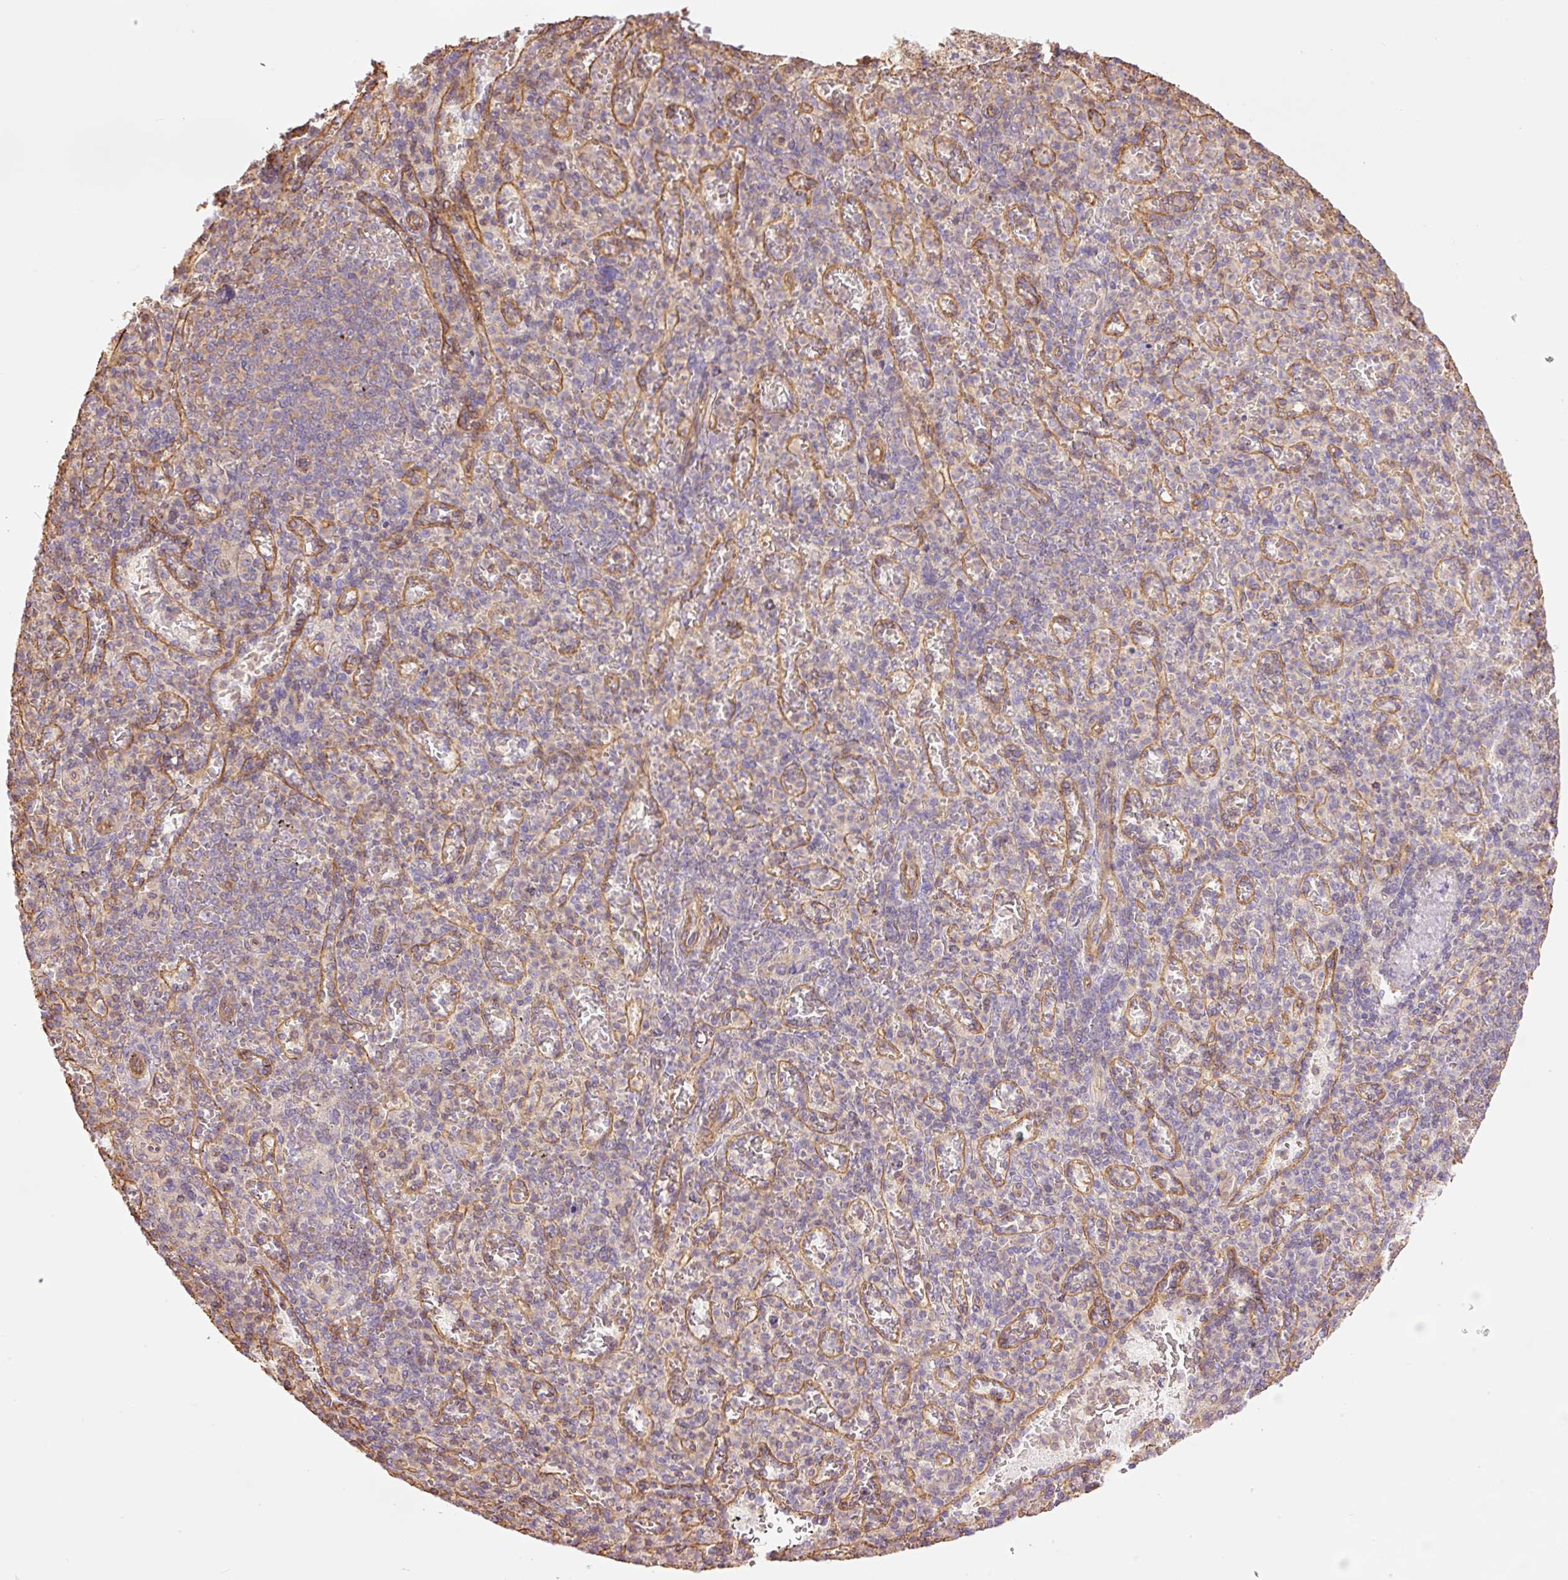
{"staining": {"intensity": "negative", "quantity": "none", "location": "none"}, "tissue": "spleen", "cell_type": "Cells in red pulp", "image_type": "normal", "snomed": [{"axis": "morphology", "description": "Normal tissue, NOS"}, {"axis": "topography", "description": "Spleen"}], "caption": "IHC of normal human spleen shows no expression in cells in red pulp. The staining was performed using DAB (3,3'-diaminobenzidine) to visualize the protein expression in brown, while the nuclei were stained in blue with hematoxylin (Magnification: 20x).", "gene": "PPP1R1B", "patient": {"sex": "female", "age": 74}}